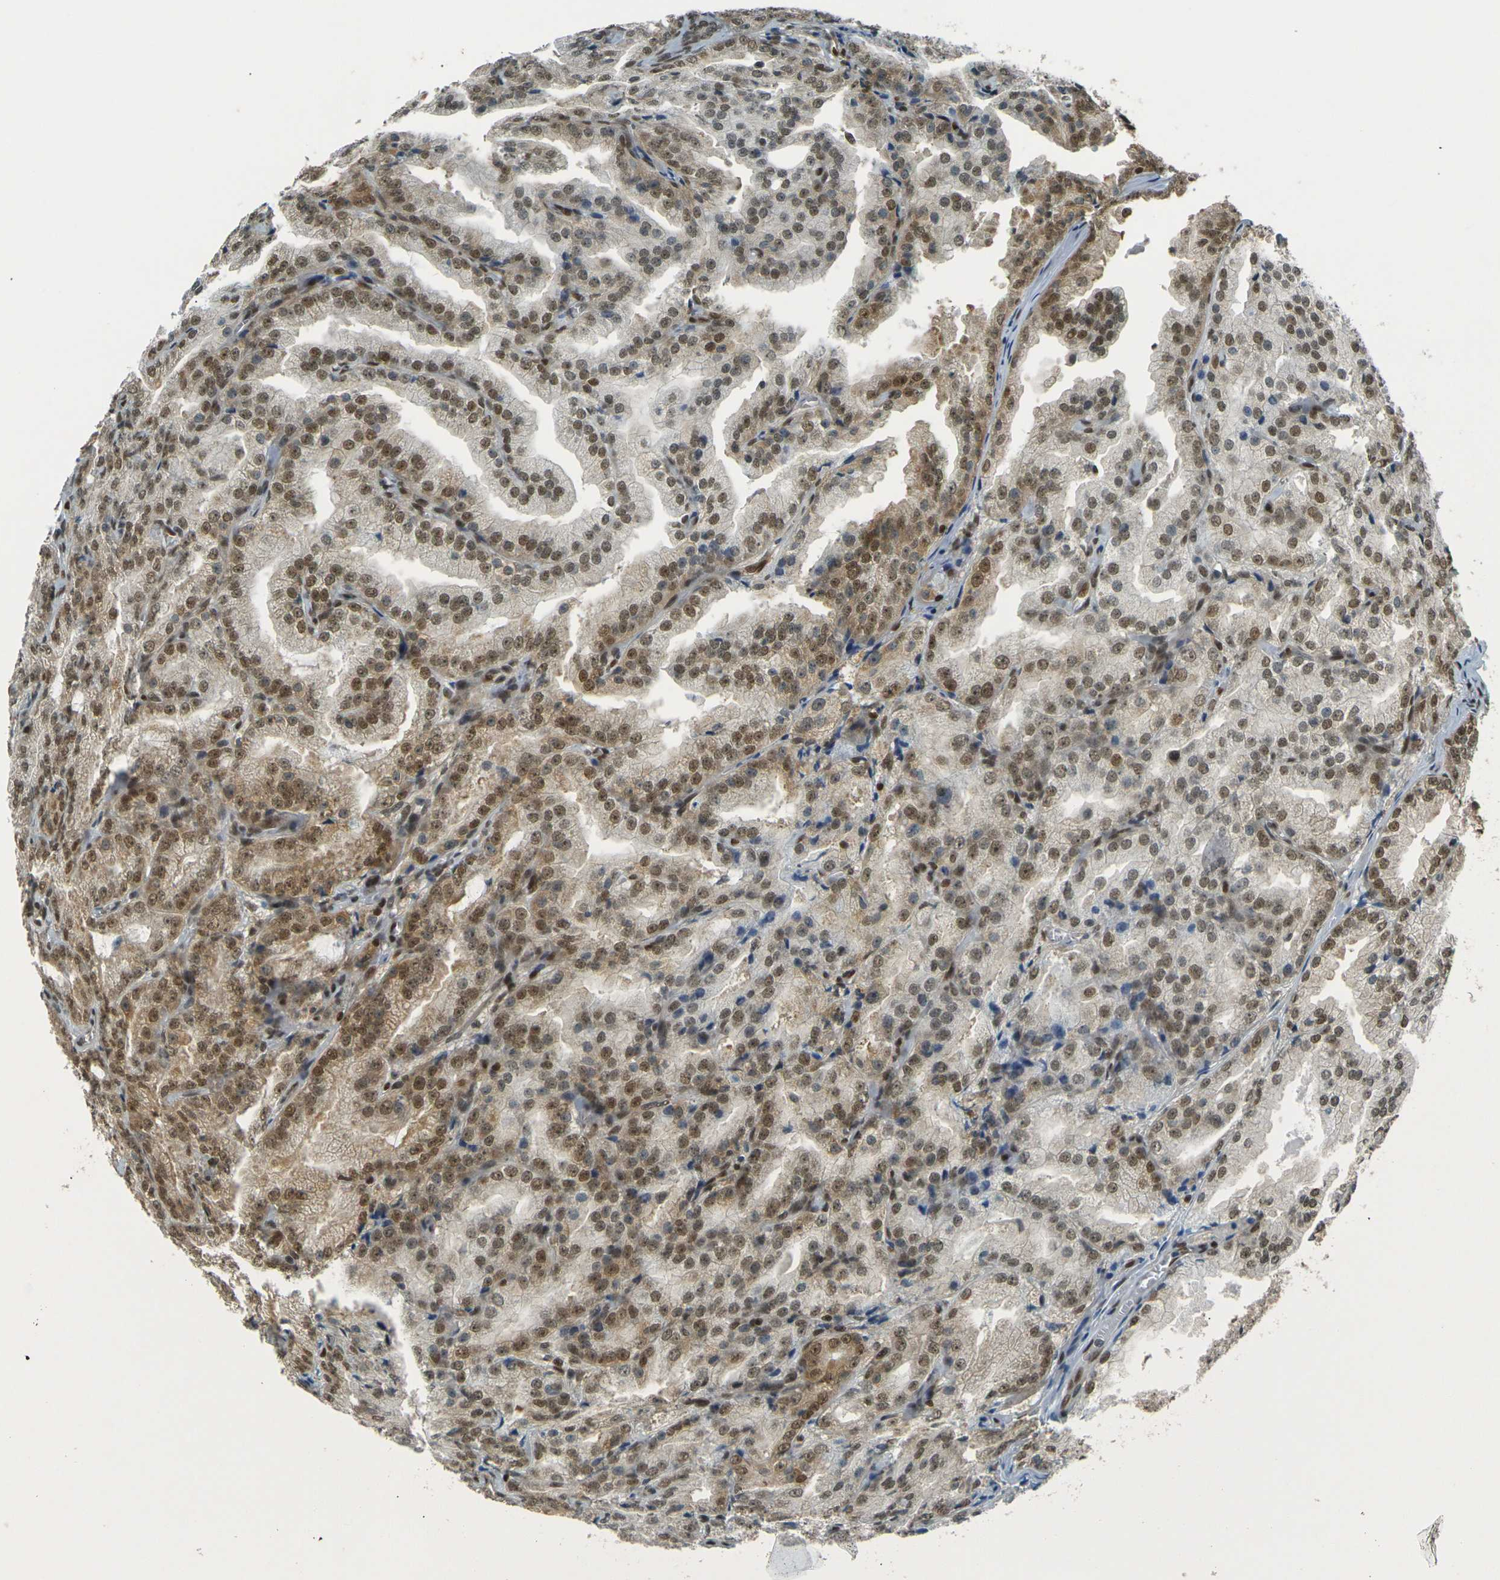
{"staining": {"intensity": "moderate", "quantity": ">75%", "location": "cytoplasmic/membranous,nuclear"}, "tissue": "prostate cancer", "cell_type": "Tumor cells", "image_type": "cancer", "snomed": [{"axis": "morphology", "description": "Adenocarcinoma, High grade"}, {"axis": "topography", "description": "Prostate"}], "caption": "Protein analysis of adenocarcinoma (high-grade) (prostate) tissue shows moderate cytoplasmic/membranous and nuclear expression in about >75% of tumor cells. The staining was performed using DAB, with brown indicating positive protein expression. Nuclei are stained blue with hematoxylin.", "gene": "NHEJ1", "patient": {"sex": "male", "age": 61}}